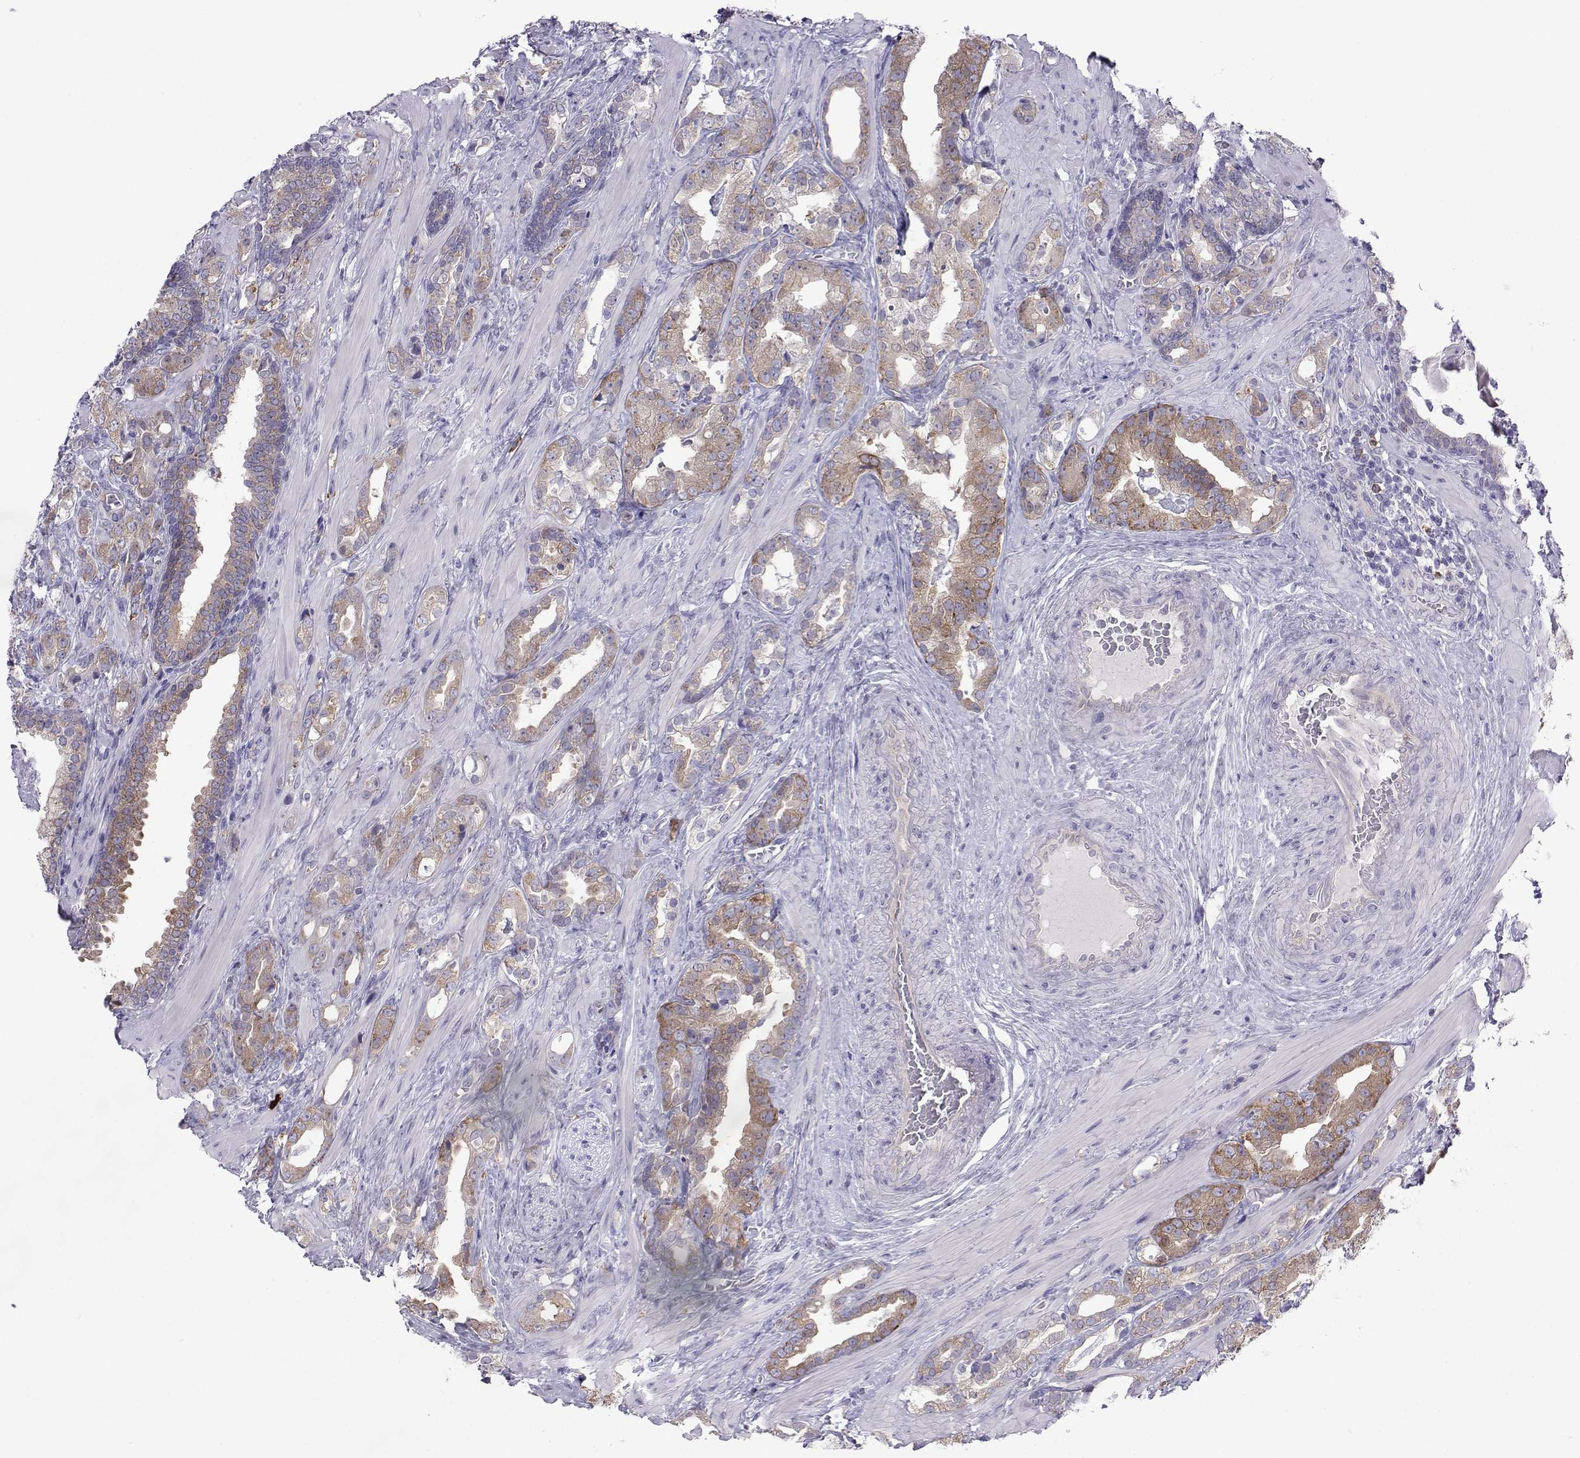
{"staining": {"intensity": "weak", "quantity": ">75%", "location": "cytoplasmic/membranous"}, "tissue": "prostate cancer", "cell_type": "Tumor cells", "image_type": "cancer", "snomed": [{"axis": "morphology", "description": "Adenocarcinoma, NOS"}, {"axis": "topography", "description": "Prostate"}], "caption": "Immunohistochemistry (IHC) of human prostate cancer reveals low levels of weak cytoplasmic/membranous positivity in approximately >75% of tumor cells.", "gene": "COL22A1", "patient": {"sex": "male", "age": 57}}